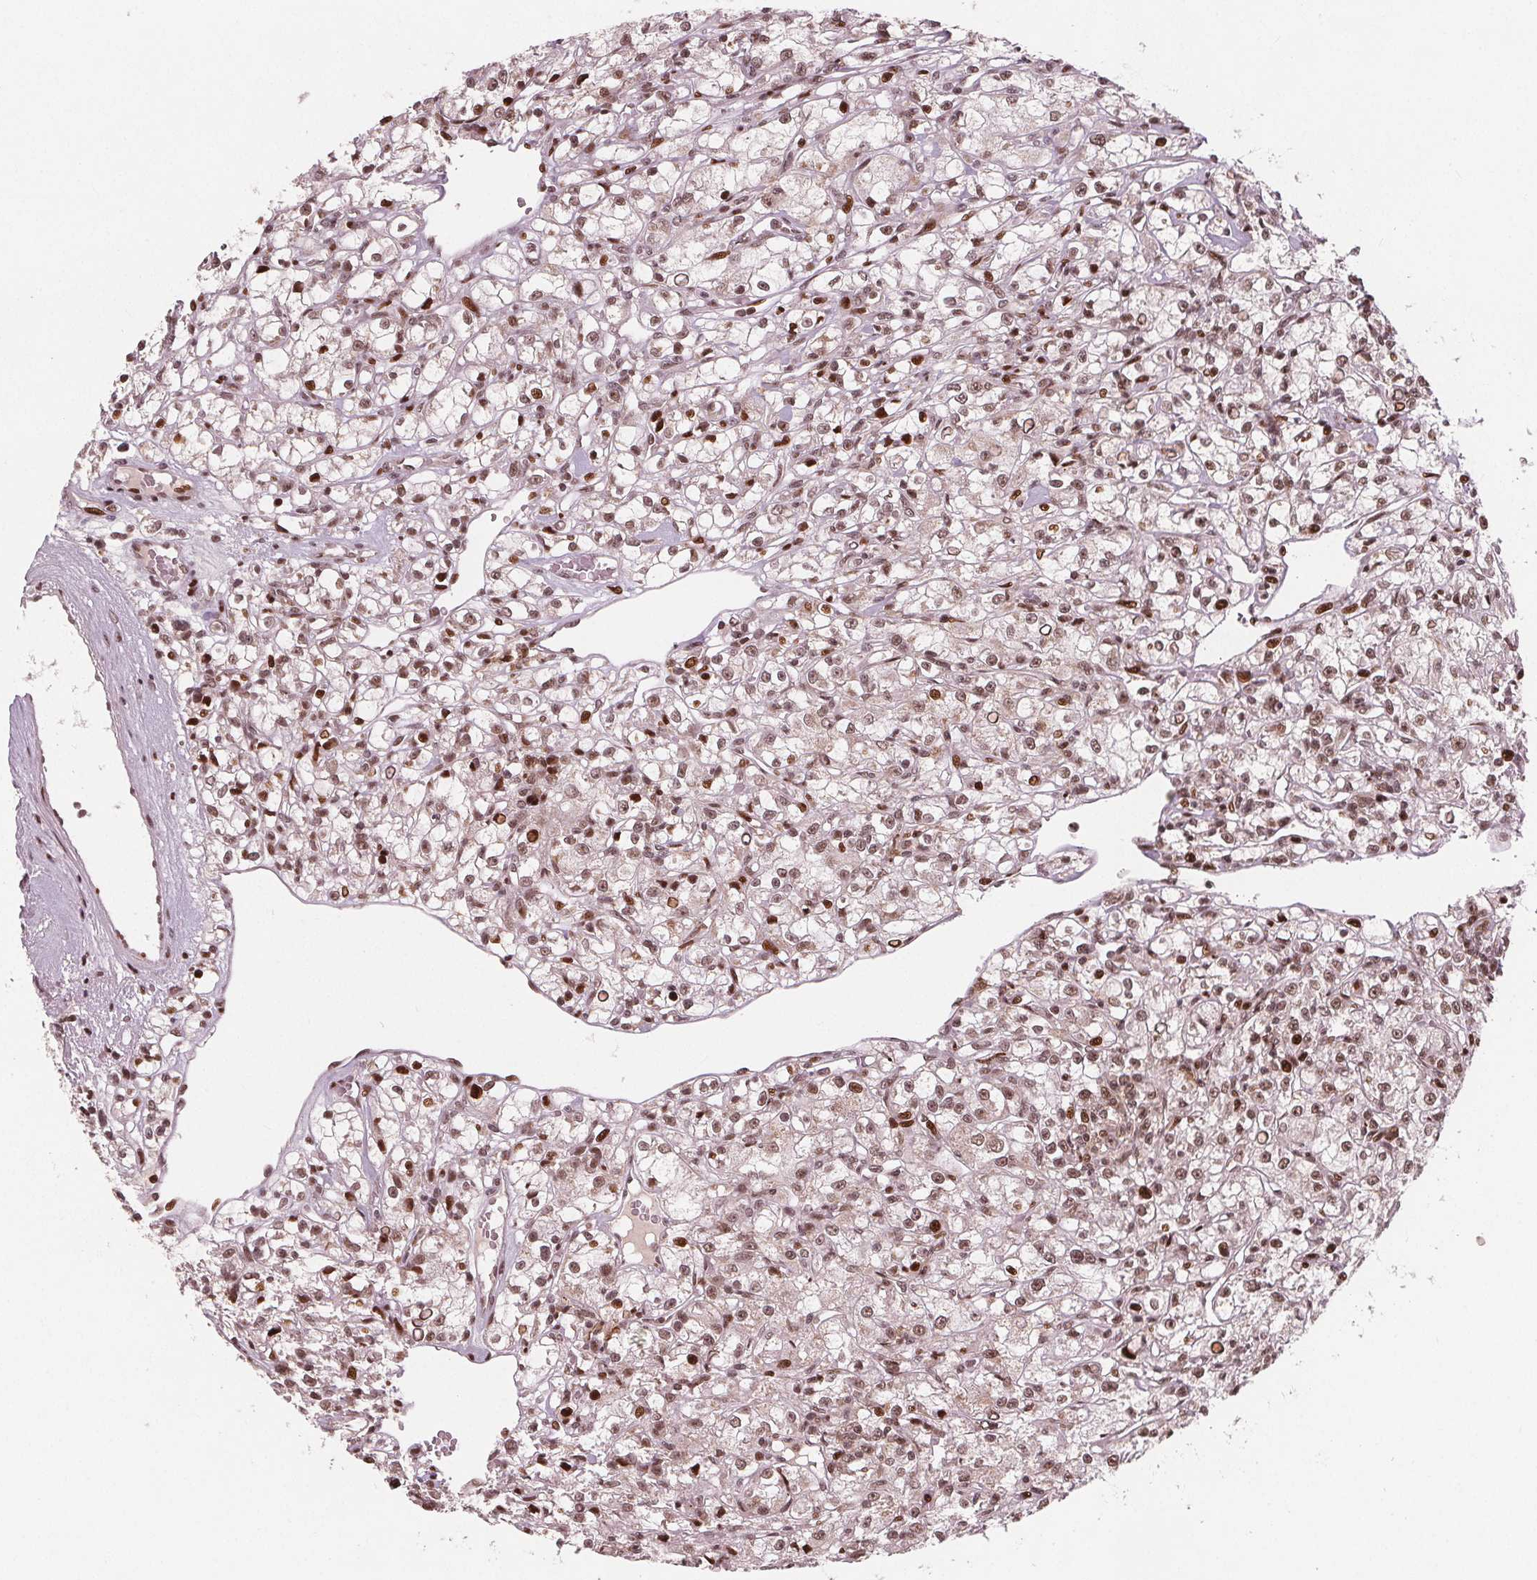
{"staining": {"intensity": "moderate", "quantity": ">75%", "location": "nuclear"}, "tissue": "renal cancer", "cell_type": "Tumor cells", "image_type": "cancer", "snomed": [{"axis": "morphology", "description": "Adenocarcinoma, NOS"}, {"axis": "topography", "description": "Kidney"}], "caption": "Protein staining of renal adenocarcinoma tissue reveals moderate nuclear positivity in approximately >75% of tumor cells.", "gene": "SNRNP35", "patient": {"sex": "female", "age": 59}}